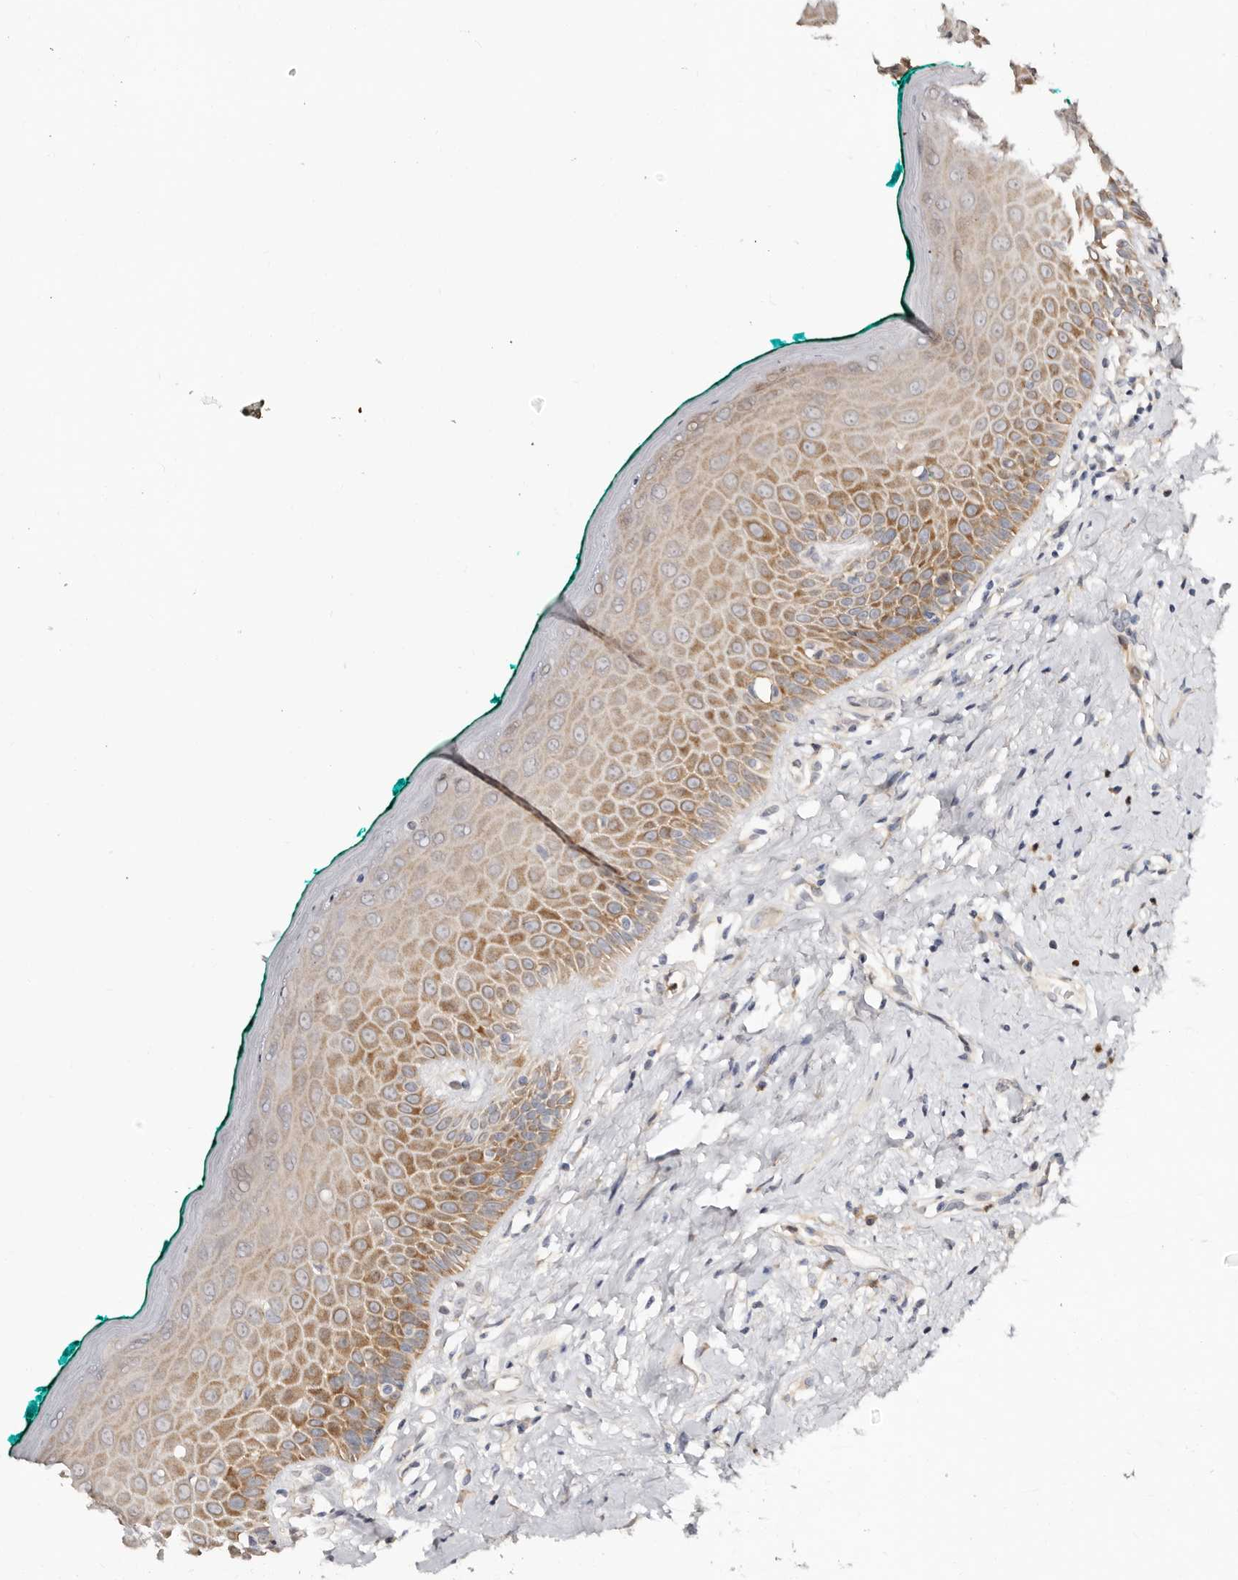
{"staining": {"intensity": "moderate", "quantity": ">75%", "location": "cytoplasmic/membranous"}, "tissue": "oral mucosa", "cell_type": "Squamous epithelial cells", "image_type": "normal", "snomed": [{"axis": "morphology", "description": "Normal tissue, NOS"}, {"axis": "topography", "description": "Oral tissue"}], "caption": "An immunohistochemistry (IHC) photomicrograph of normal tissue is shown. Protein staining in brown shows moderate cytoplasmic/membranous positivity in oral mucosa within squamous epithelial cells. (DAB (3,3'-diaminobenzidine) IHC with brightfield microscopy, high magnification).", "gene": "BCL2L15", "patient": {"sex": "female", "age": 70}}